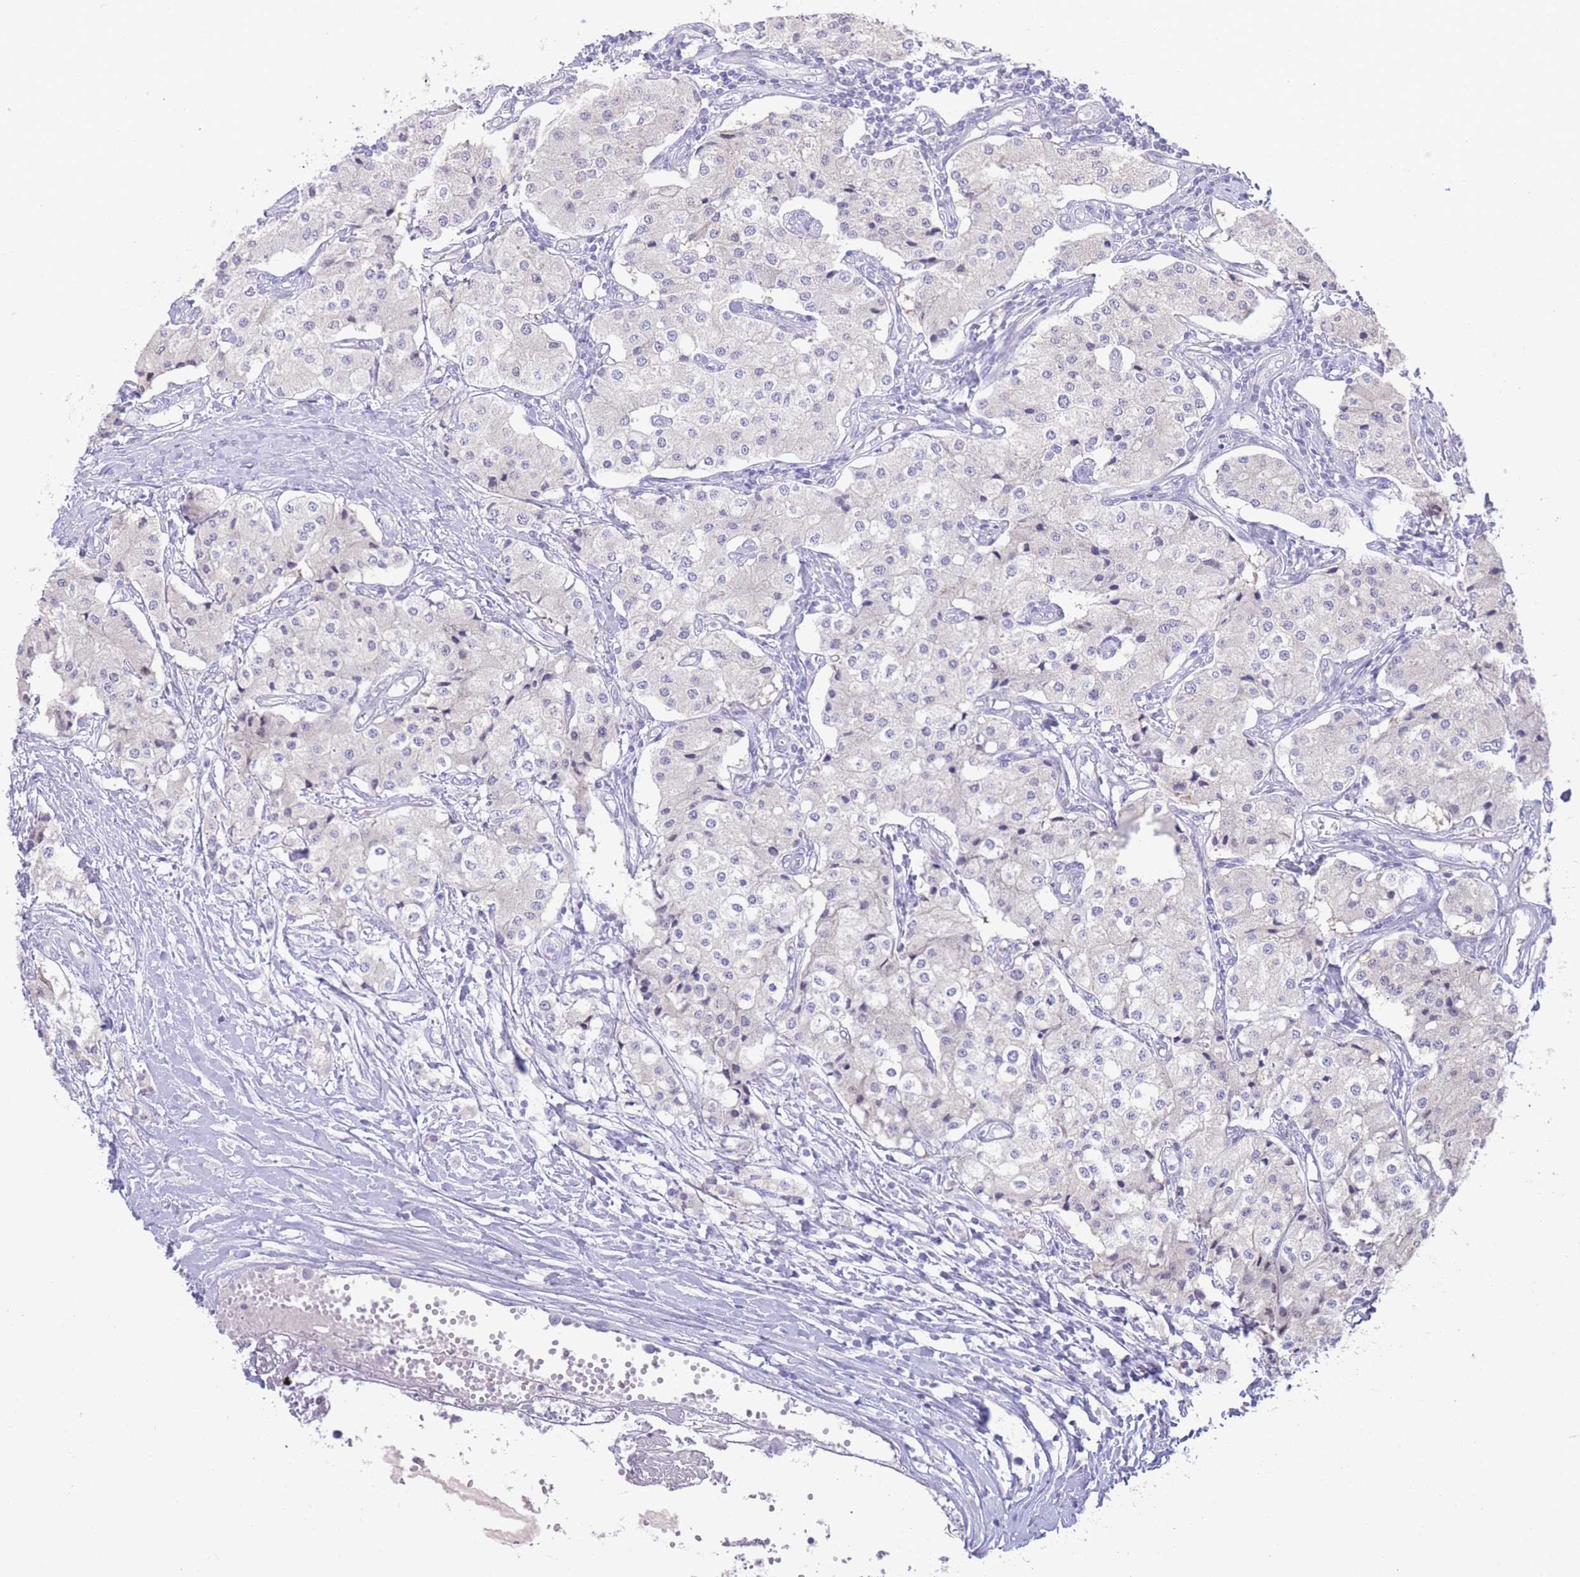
{"staining": {"intensity": "negative", "quantity": "none", "location": "none"}, "tissue": "carcinoid", "cell_type": "Tumor cells", "image_type": "cancer", "snomed": [{"axis": "morphology", "description": "Carcinoid, malignant, NOS"}, {"axis": "topography", "description": "Colon"}], "caption": "The immunohistochemistry image has no significant expression in tumor cells of carcinoid tissue.", "gene": "LRRC37A", "patient": {"sex": "female", "age": 52}}